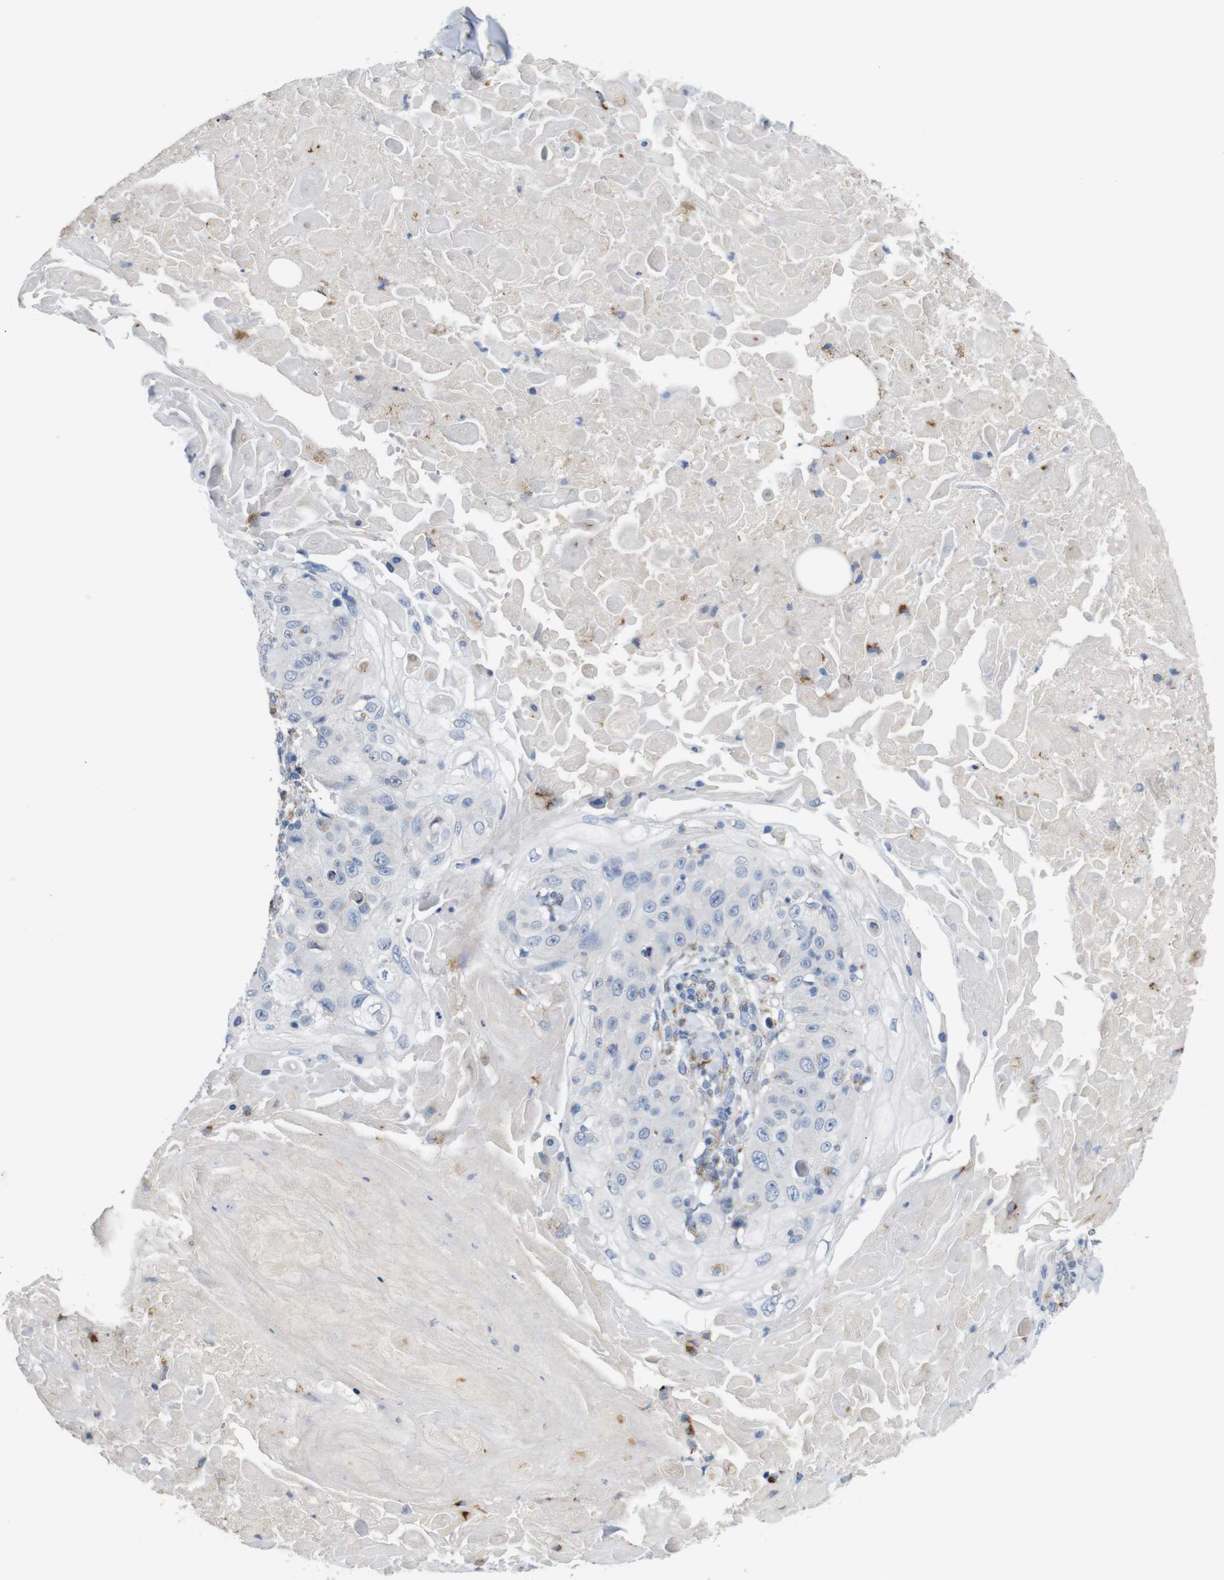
{"staining": {"intensity": "negative", "quantity": "none", "location": "none"}, "tissue": "skin cancer", "cell_type": "Tumor cells", "image_type": "cancer", "snomed": [{"axis": "morphology", "description": "Squamous cell carcinoma, NOS"}, {"axis": "topography", "description": "Skin"}], "caption": "Human squamous cell carcinoma (skin) stained for a protein using immunohistochemistry (IHC) displays no positivity in tumor cells.", "gene": "NHLRC3", "patient": {"sex": "male", "age": 86}}